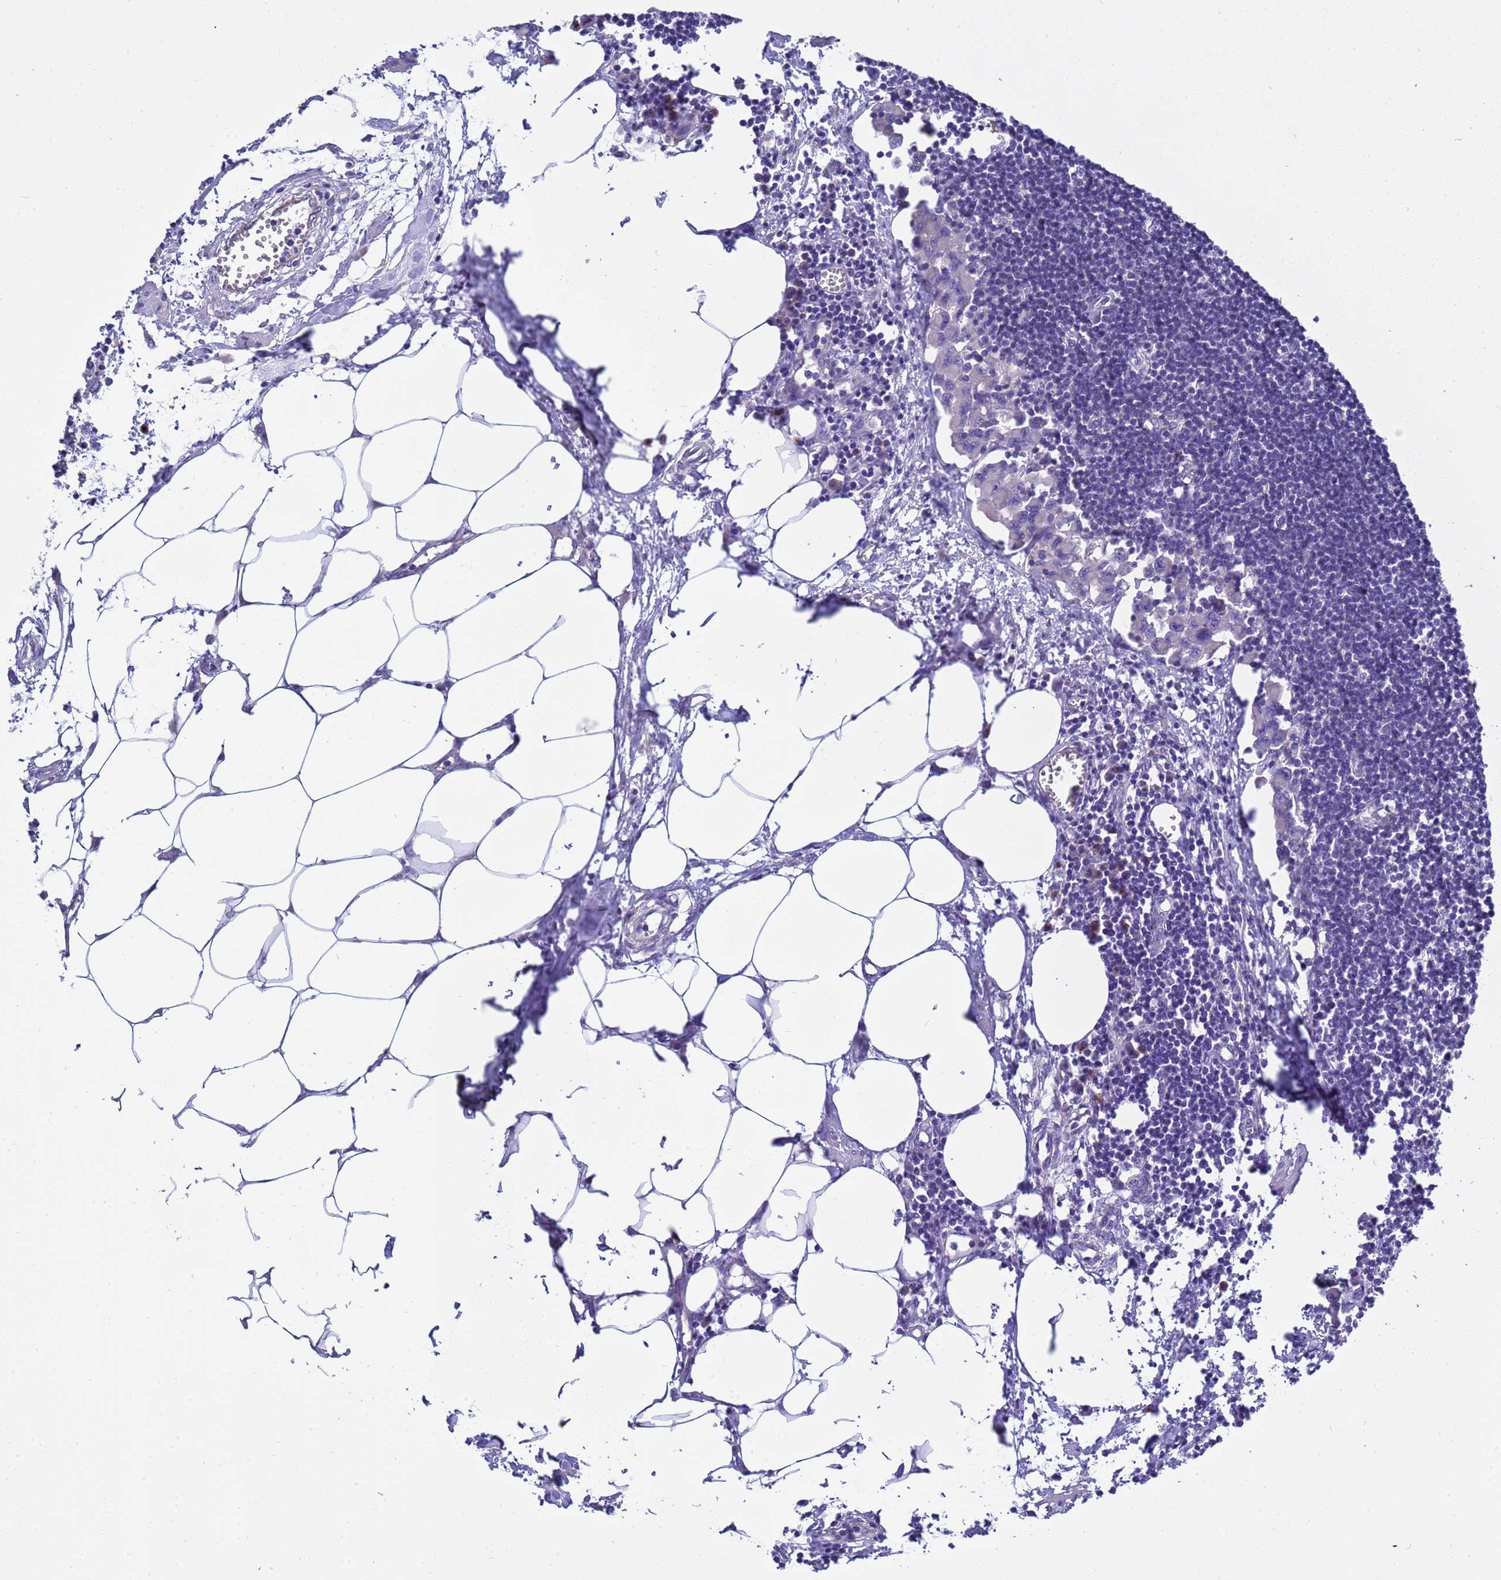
{"staining": {"intensity": "negative", "quantity": "none", "location": "none"}, "tissue": "lymph node", "cell_type": "Germinal center cells", "image_type": "normal", "snomed": [{"axis": "morphology", "description": "Normal tissue, NOS"}, {"axis": "morphology", "description": "Malignant melanoma, Metastatic site"}, {"axis": "topography", "description": "Lymph node"}], "caption": "IHC photomicrograph of benign lymph node: lymph node stained with DAB (3,3'-diaminobenzidine) shows no significant protein positivity in germinal center cells. (Immunohistochemistry, brightfield microscopy, high magnification).", "gene": "ANAPC1", "patient": {"sex": "male", "age": 41}}